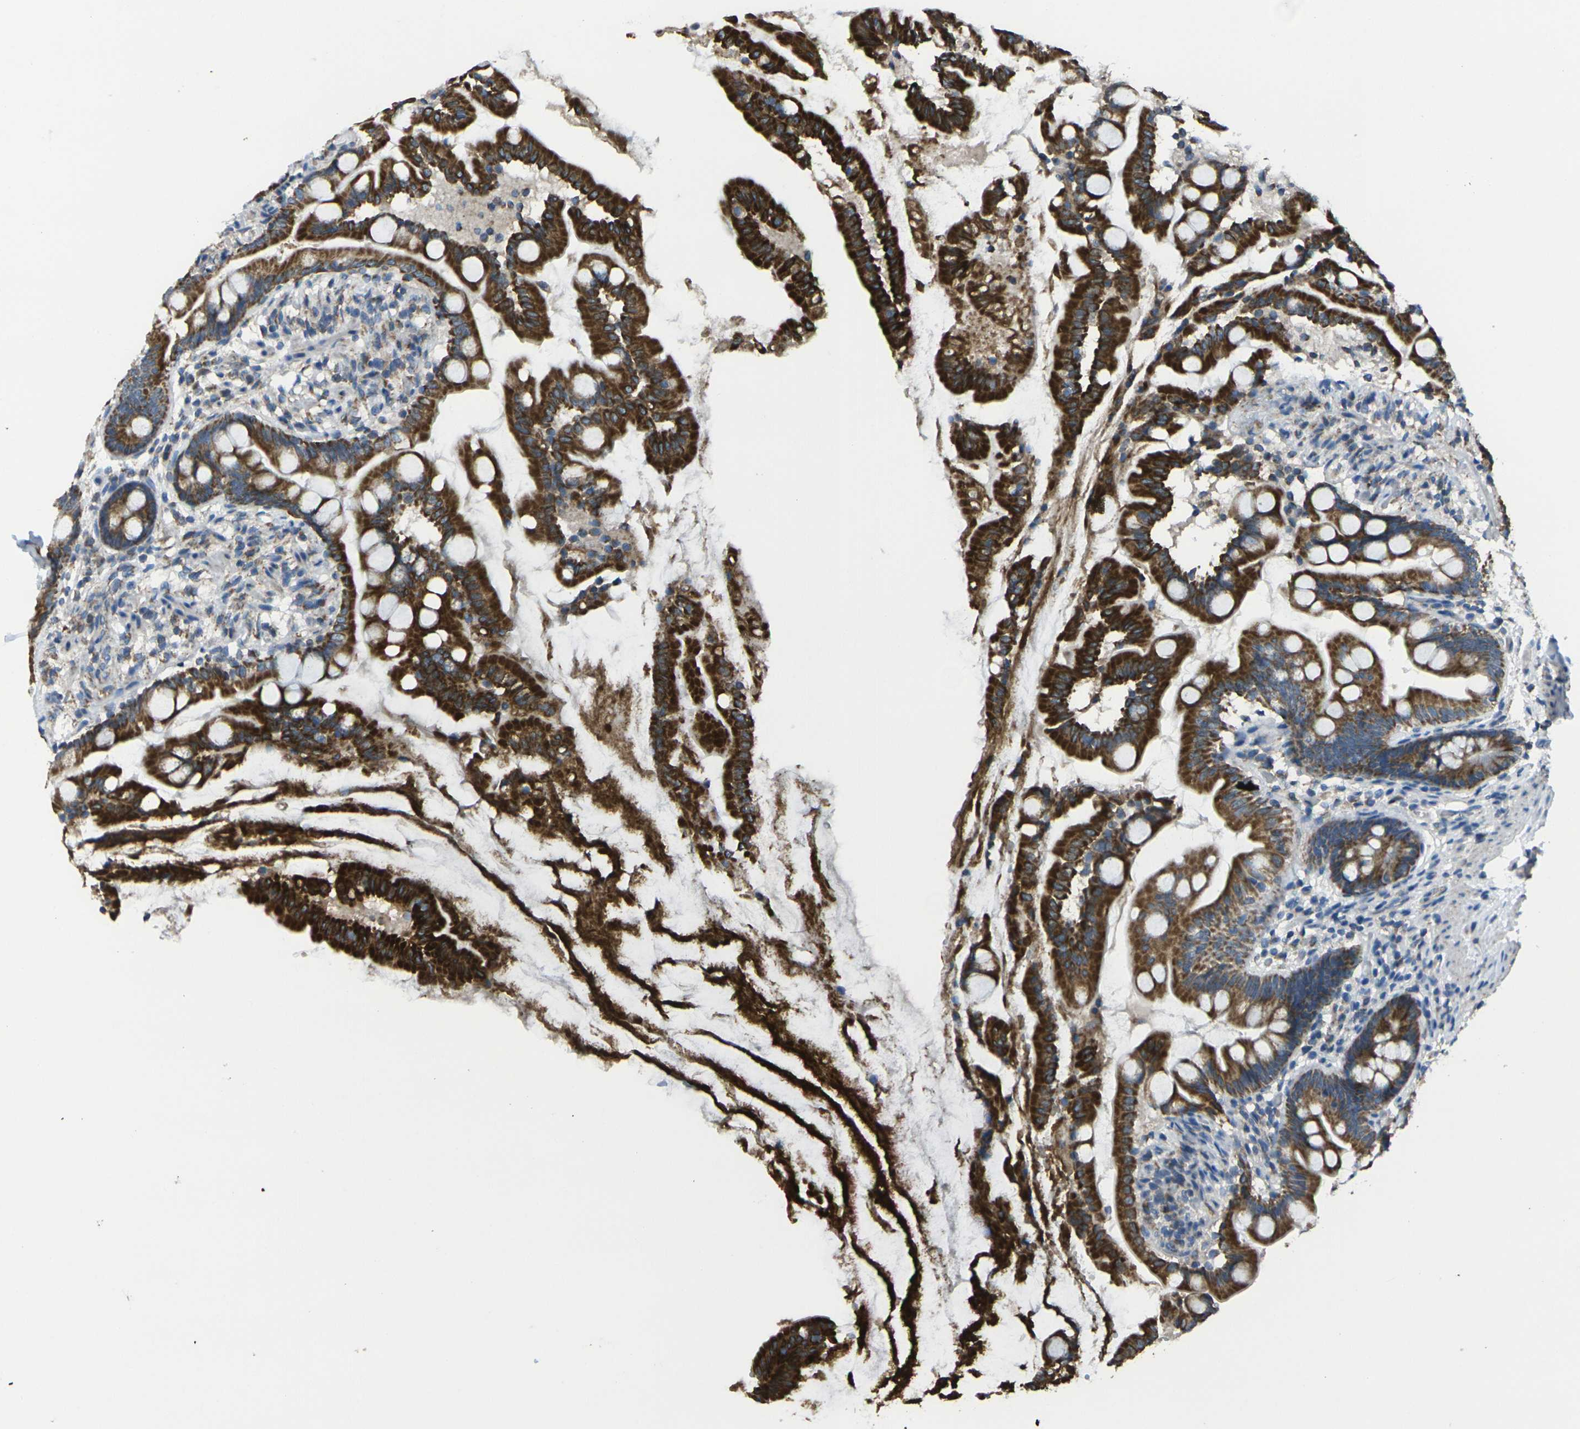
{"staining": {"intensity": "strong", "quantity": ">75%", "location": "cytoplasmic/membranous"}, "tissue": "small intestine", "cell_type": "Glandular cells", "image_type": "normal", "snomed": [{"axis": "morphology", "description": "Normal tissue, NOS"}, {"axis": "topography", "description": "Small intestine"}], "caption": "The micrograph displays immunohistochemical staining of normal small intestine. There is strong cytoplasmic/membranous staining is identified in about >75% of glandular cells.", "gene": "TMEM120B", "patient": {"sex": "female", "age": 56}}